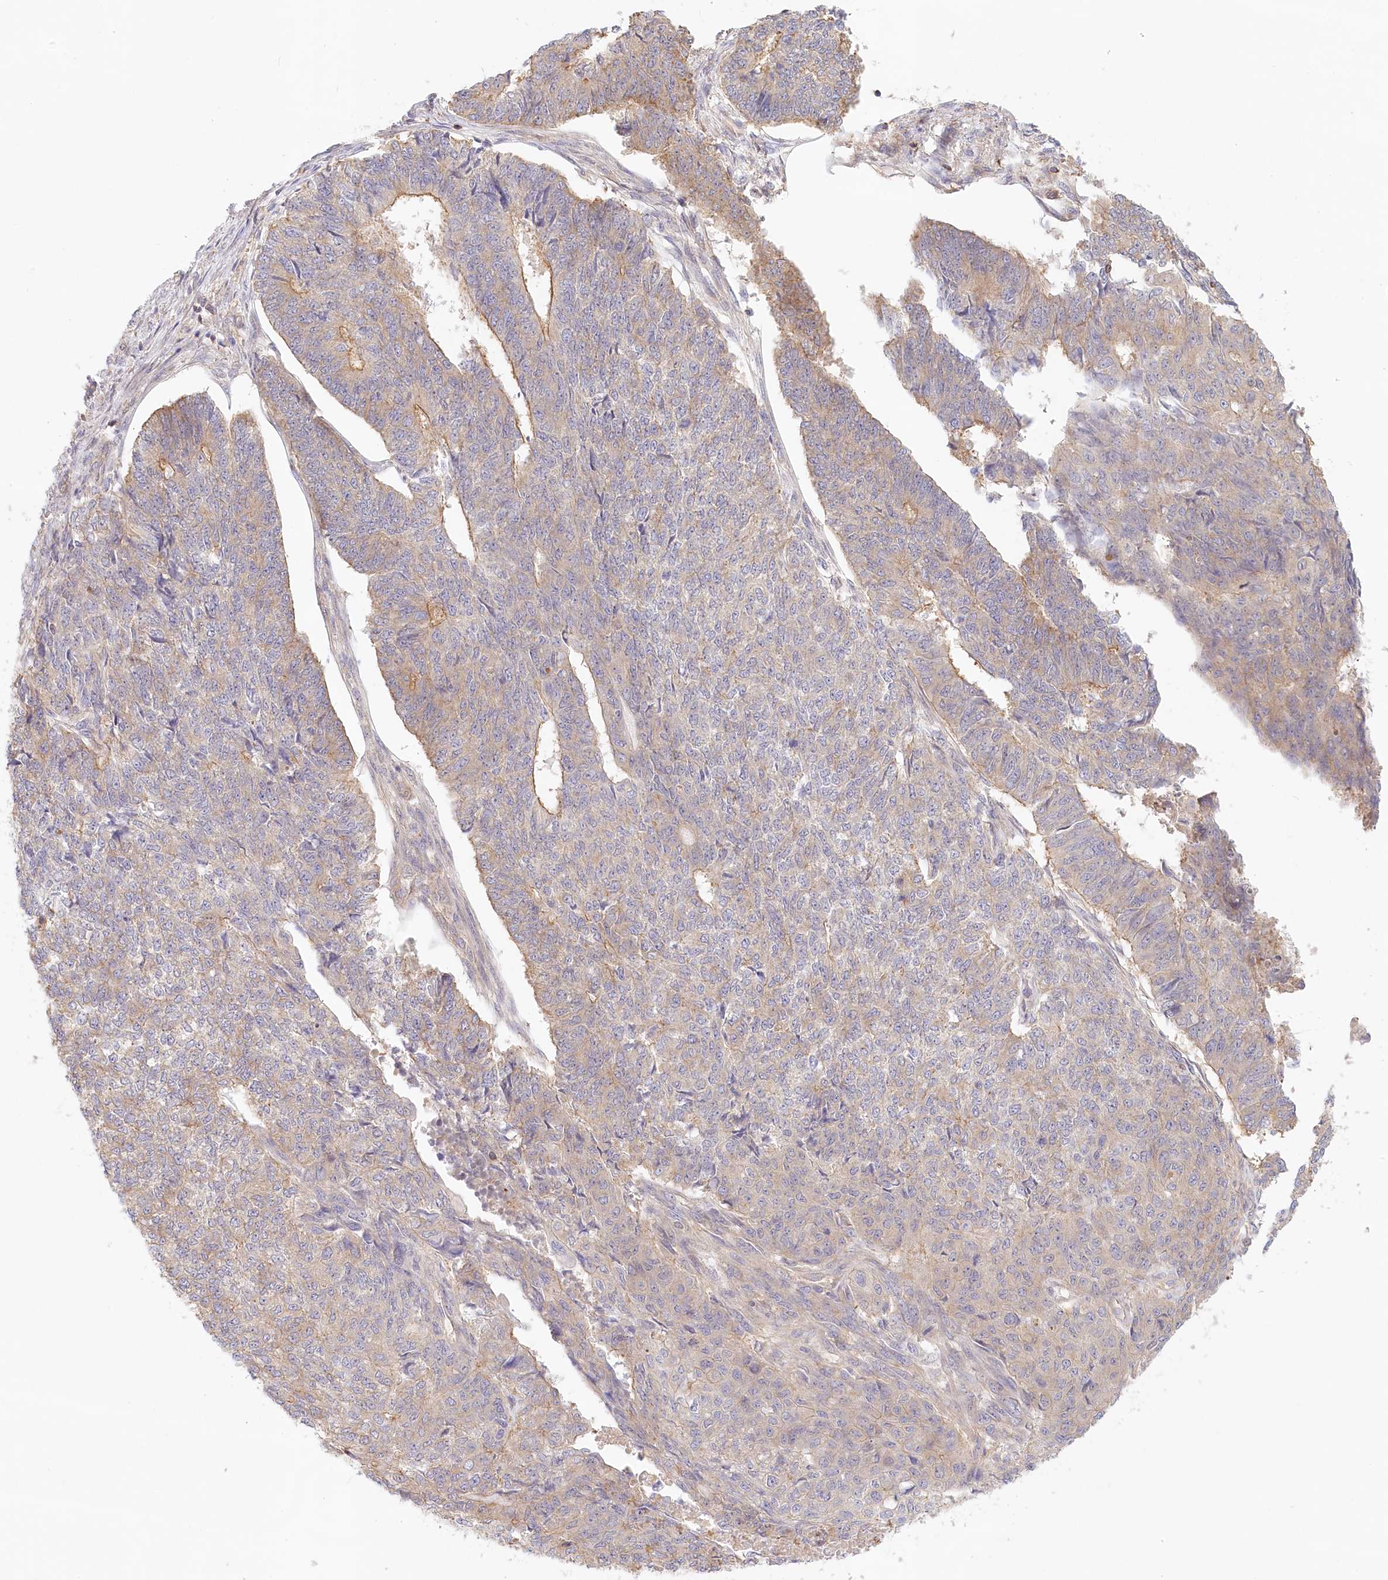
{"staining": {"intensity": "moderate", "quantity": "<25%", "location": "cytoplasmic/membranous"}, "tissue": "endometrial cancer", "cell_type": "Tumor cells", "image_type": "cancer", "snomed": [{"axis": "morphology", "description": "Adenocarcinoma, NOS"}, {"axis": "topography", "description": "Endometrium"}], "caption": "Brown immunohistochemical staining in adenocarcinoma (endometrial) exhibits moderate cytoplasmic/membranous positivity in about <25% of tumor cells.", "gene": "UMPS", "patient": {"sex": "female", "age": 32}}